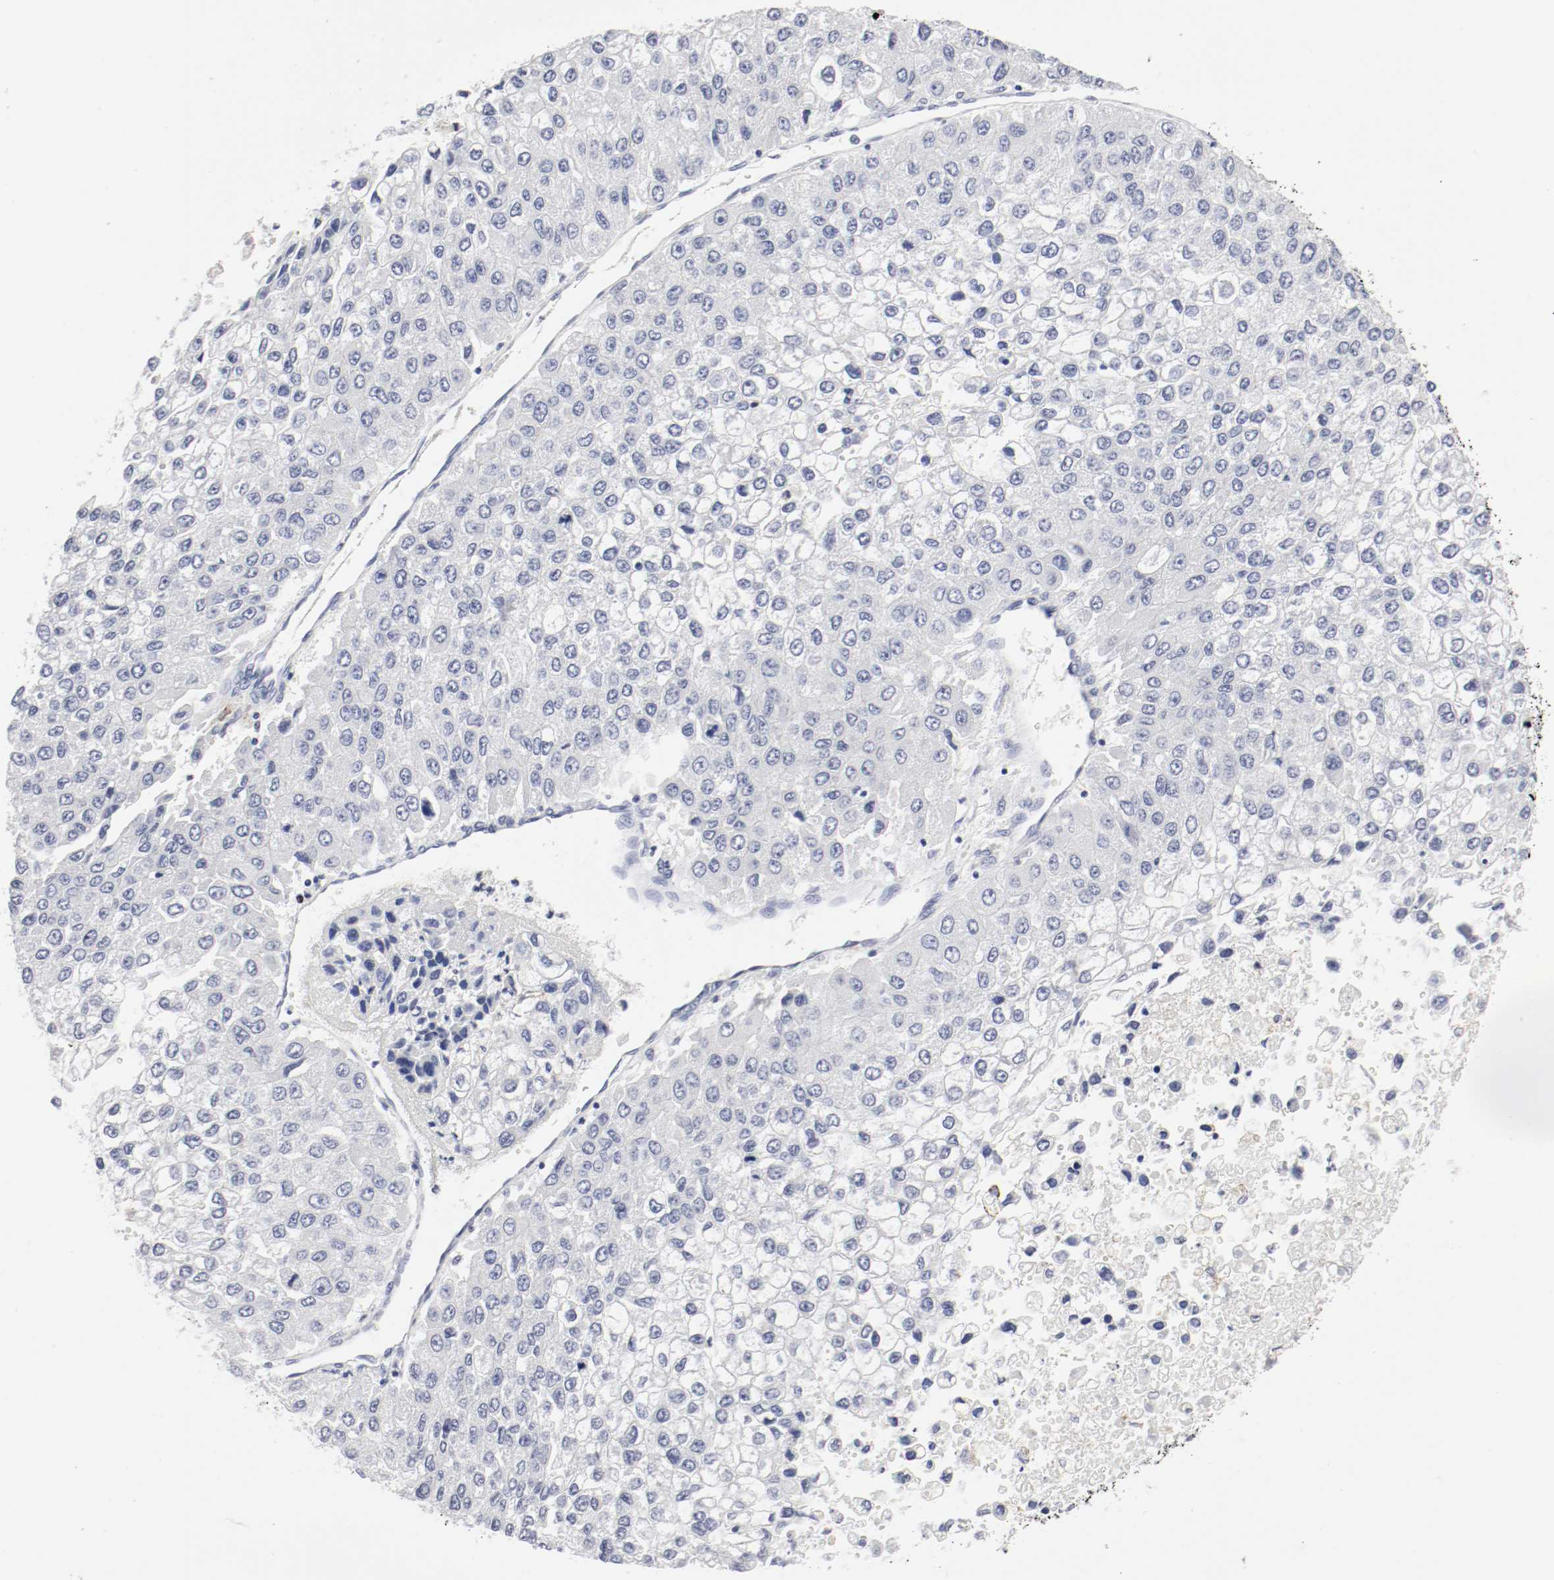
{"staining": {"intensity": "negative", "quantity": "none", "location": "none"}, "tissue": "liver cancer", "cell_type": "Tumor cells", "image_type": "cancer", "snomed": [{"axis": "morphology", "description": "Carcinoma, Hepatocellular, NOS"}, {"axis": "topography", "description": "Liver"}], "caption": "This is an immunohistochemistry micrograph of human hepatocellular carcinoma (liver). There is no staining in tumor cells.", "gene": "ITGAX", "patient": {"sex": "female", "age": 66}}